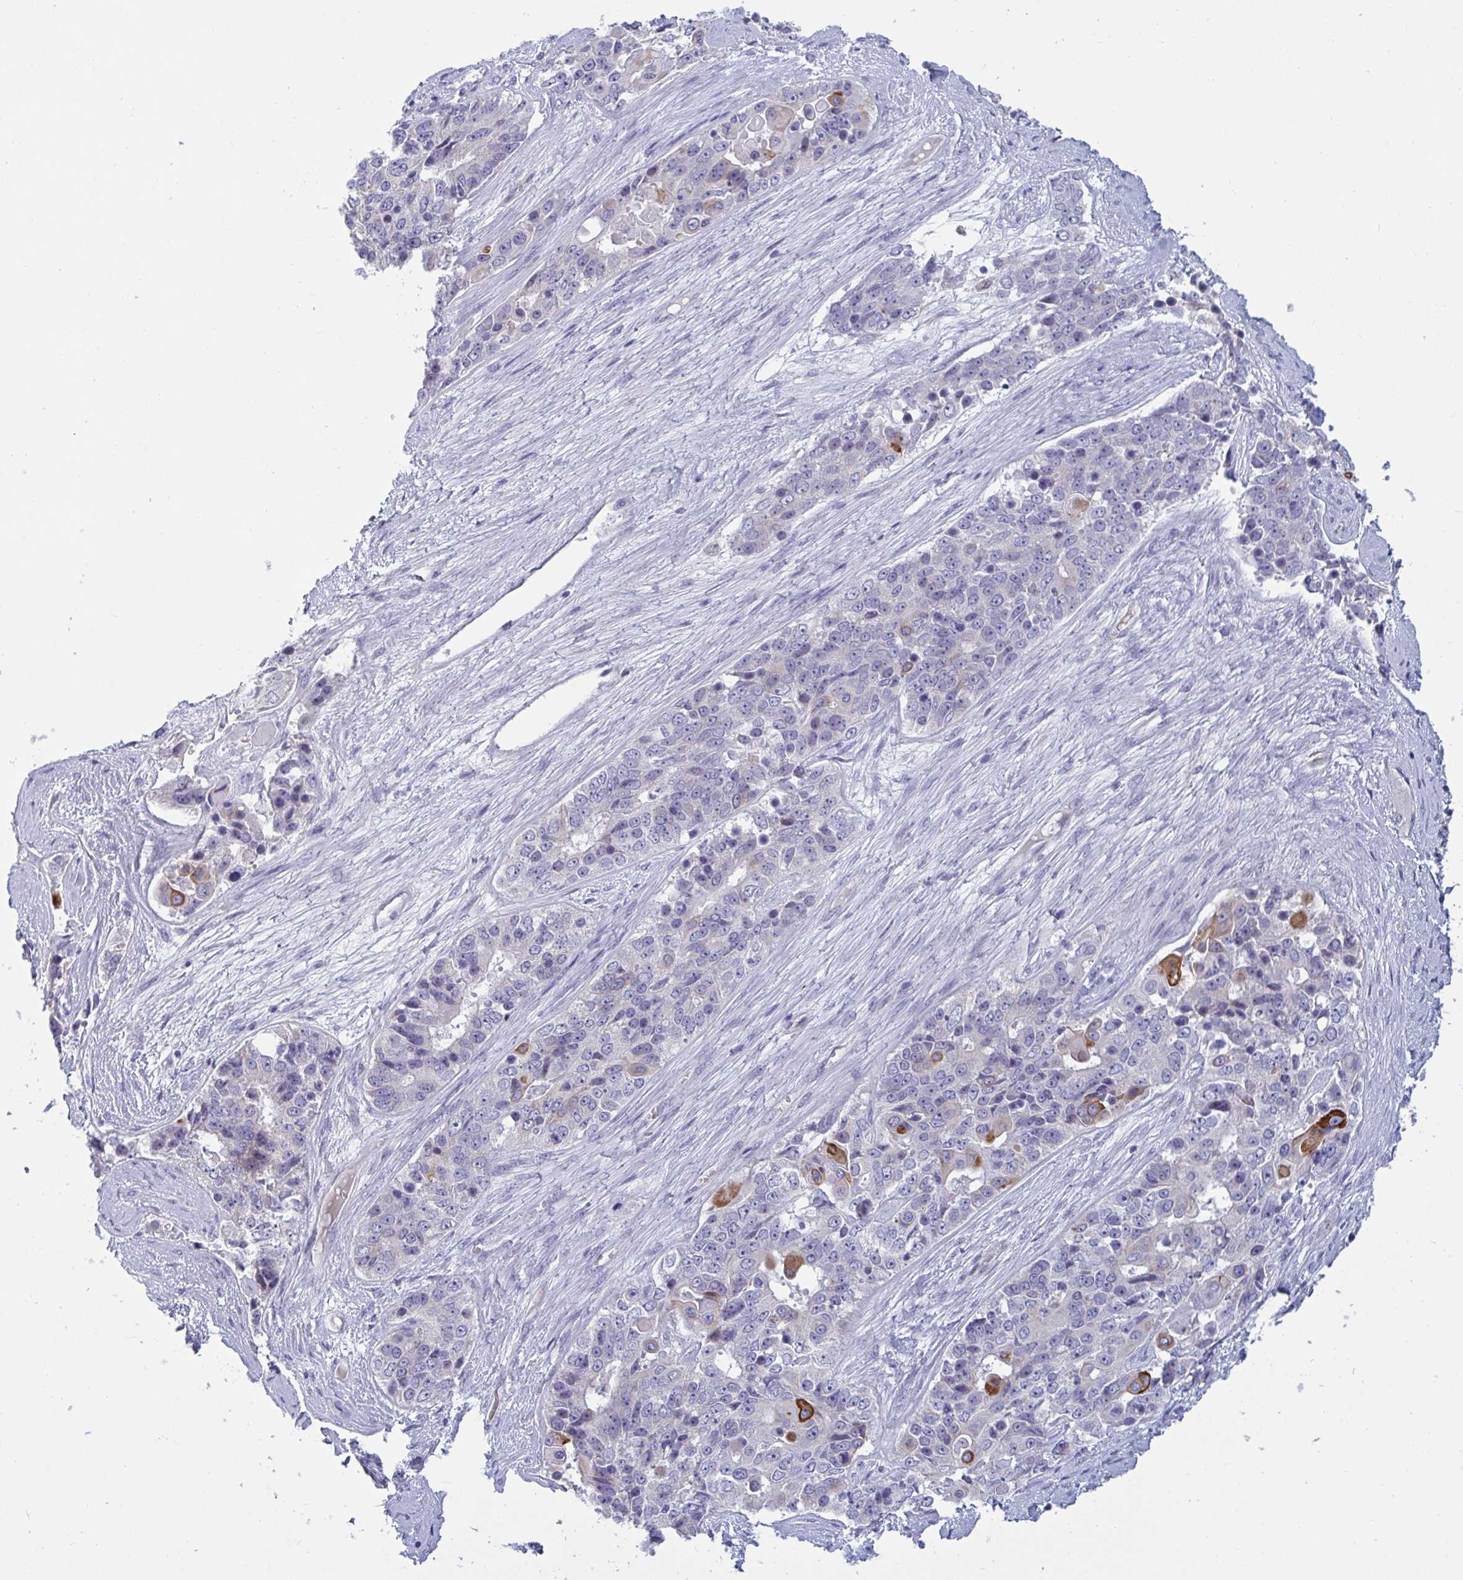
{"staining": {"intensity": "strong", "quantity": "<25%", "location": "cytoplasmic/membranous"}, "tissue": "ovarian cancer", "cell_type": "Tumor cells", "image_type": "cancer", "snomed": [{"axis": "morphology", "description": "Carcinoma, endometroid"}, {"axis": "topography", "description": "Ovary"}], "caption": "Ovarian cancer (endometroid carcinoma) was stained to show a protein in brown. There is medium levels of strong cytoplasmic/membranous expression in approximately <25% of tumor cells. Ihc stains the protein of interest in brown and the nuclei are stained blue.", "gene": "TAS2R38", "patient": {"sex": "female", "age": 51}}